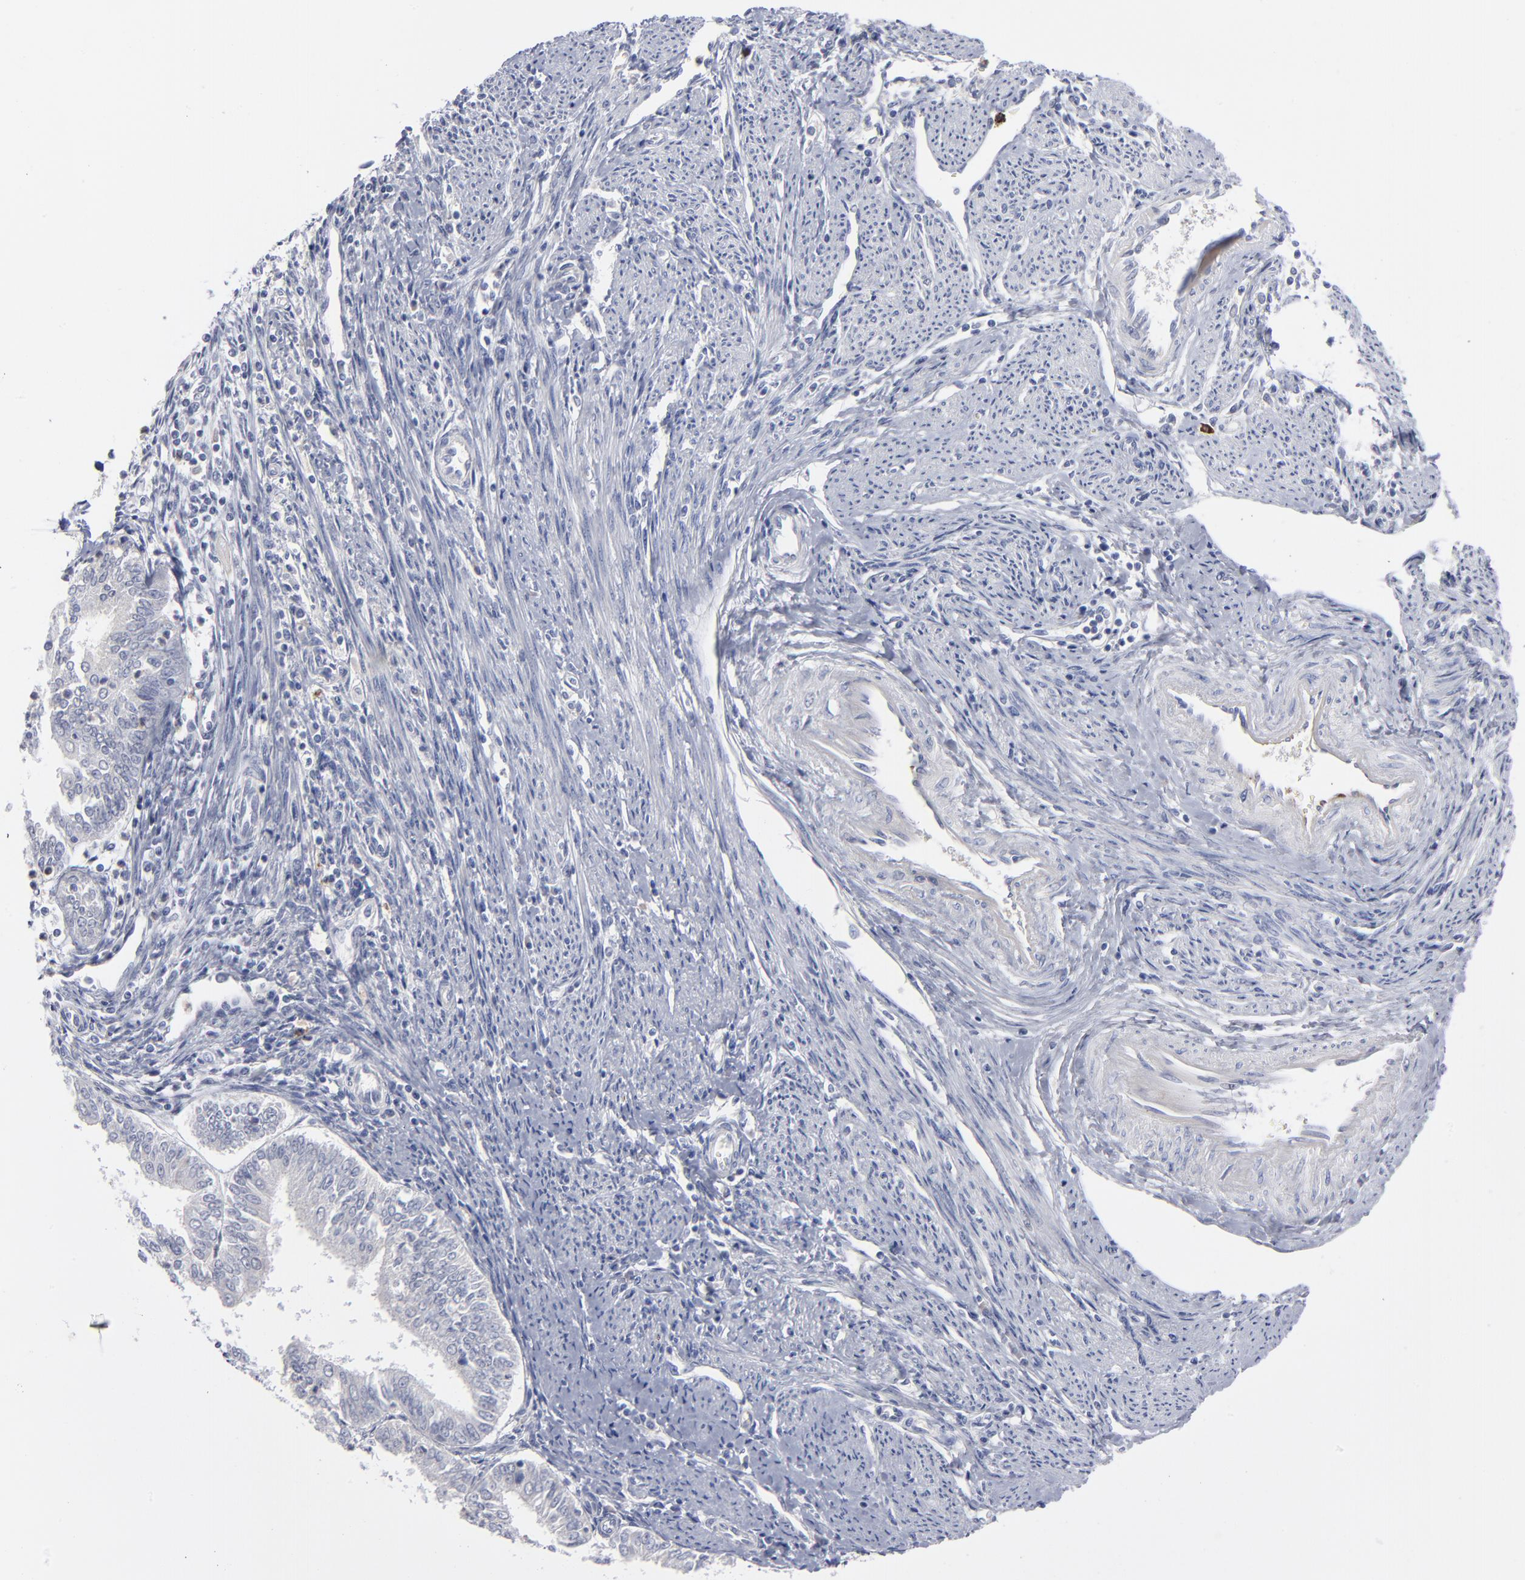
{"staining": {"intensity": "negative", "quantity": "none", "location": "none"}, "tissue": "endometrial cancer", "cell_type": "Tumor cells", "image_type": "cancer", "snomed": [{"axis": "morphology", "description": "Adenocarcinoma, NOS"}, {"axis": "topography", "description": "Endometrium"}], "caption": "This is an immunohistochemistry photomicrograph of human endometrial cancer (adenocarcinoma). There is no staining in tumor cells.", "gene": "CCR3", "patient": {"sex": "female", "age": 75}}